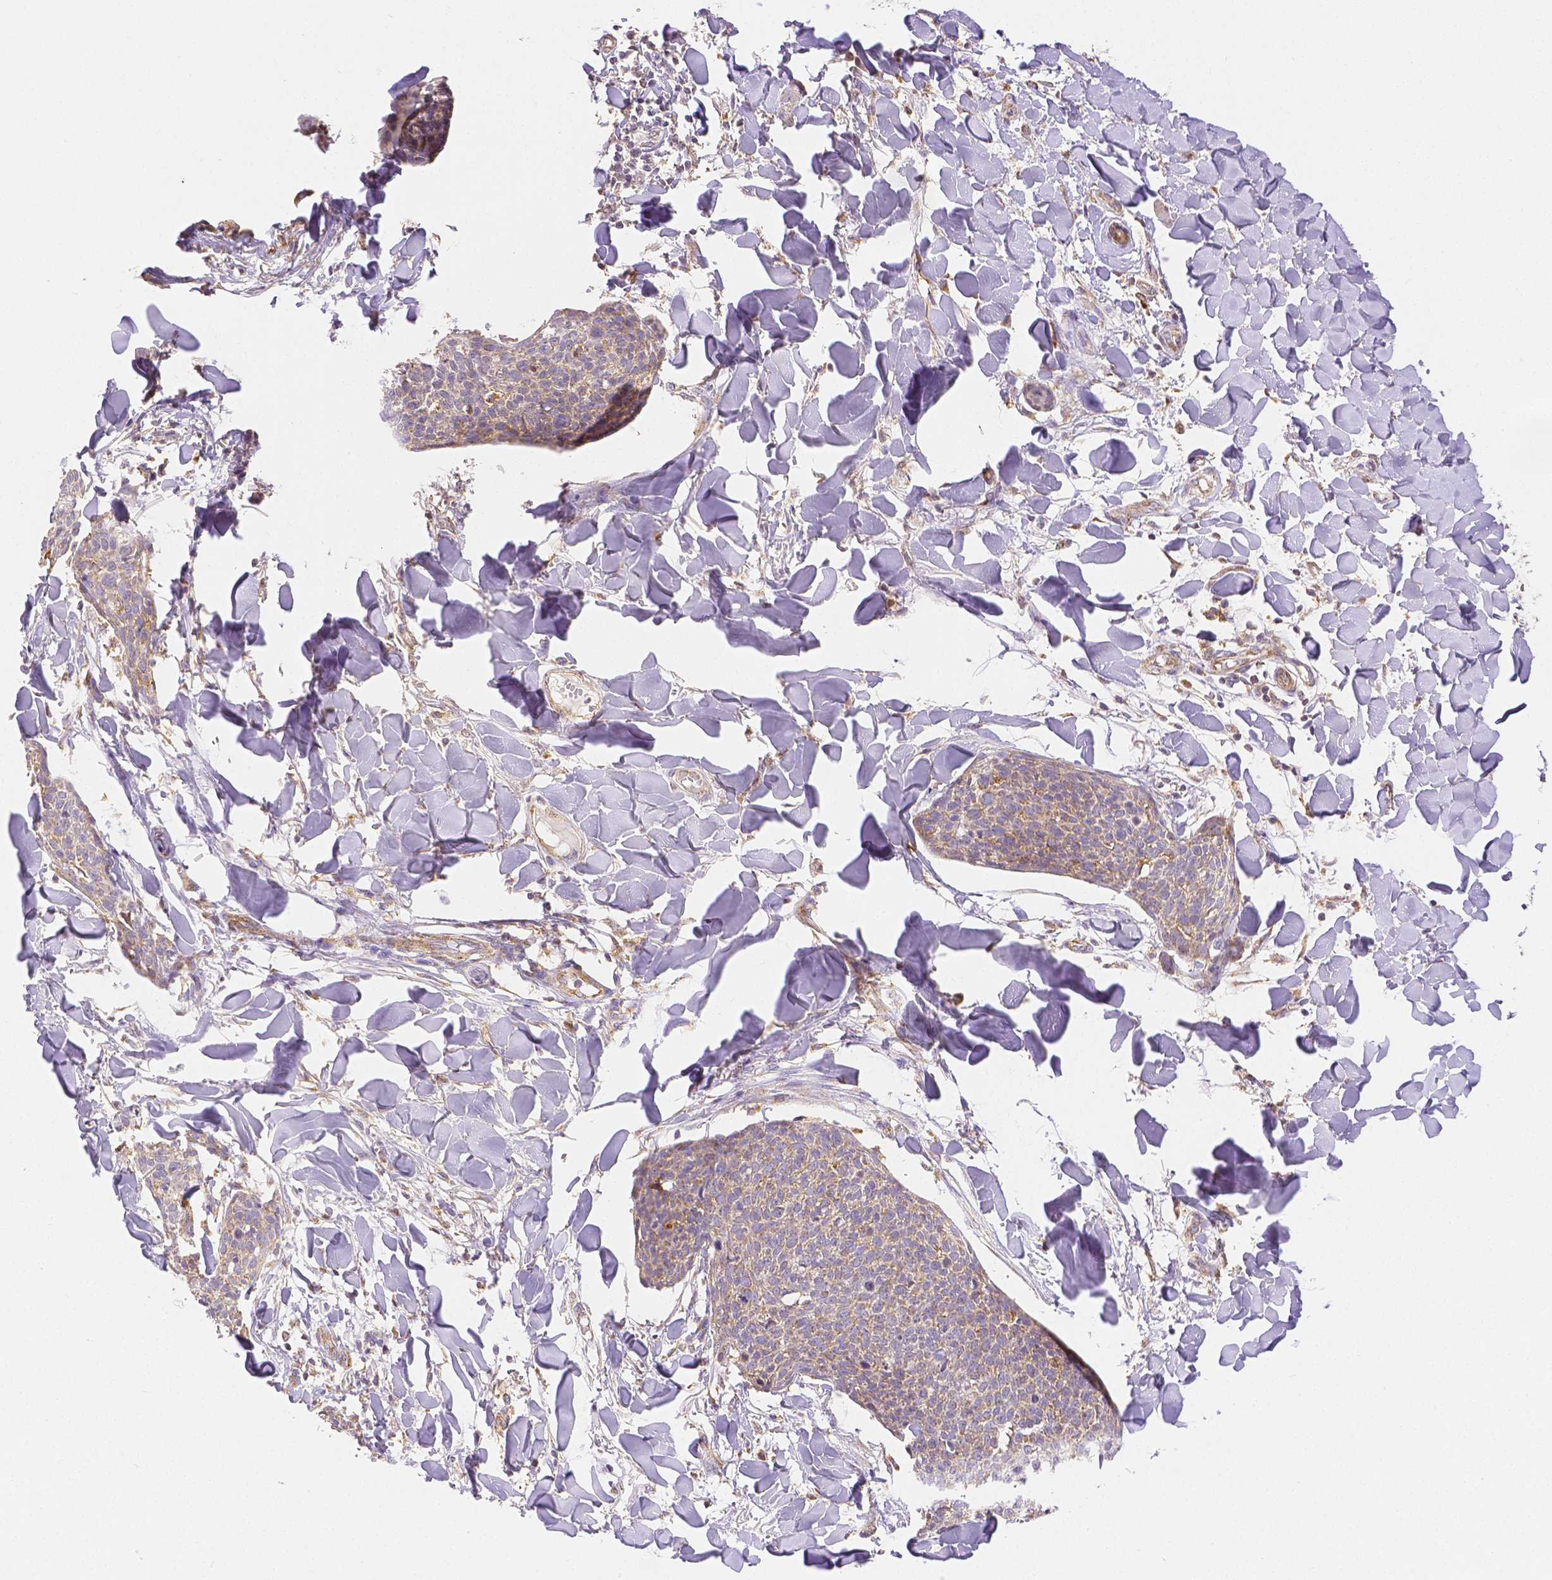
{"staining": {"intensity": "moderate", "quantity": "<25%", "location": "cytoplasmic/membranous"}, "tissue": "skin cancer", "cell_type": "Tumor cells", "image_type": "cancer", "snomed": [{"axis": "morphology", "description": "Squamous cell carcinoma, NOS"}, {"axis": "topography", "description": "Skin"}, {"axis": "topography", "description": "Vulva"}], "caption": "Immunohistochemical staining of human skin cancer displays low levels of moderate cytoplasmic/membranous positivity in approximately <25% of tumor cells.", "gene": "RHOT1", "patient": {"sex": "female", "age": 75}}